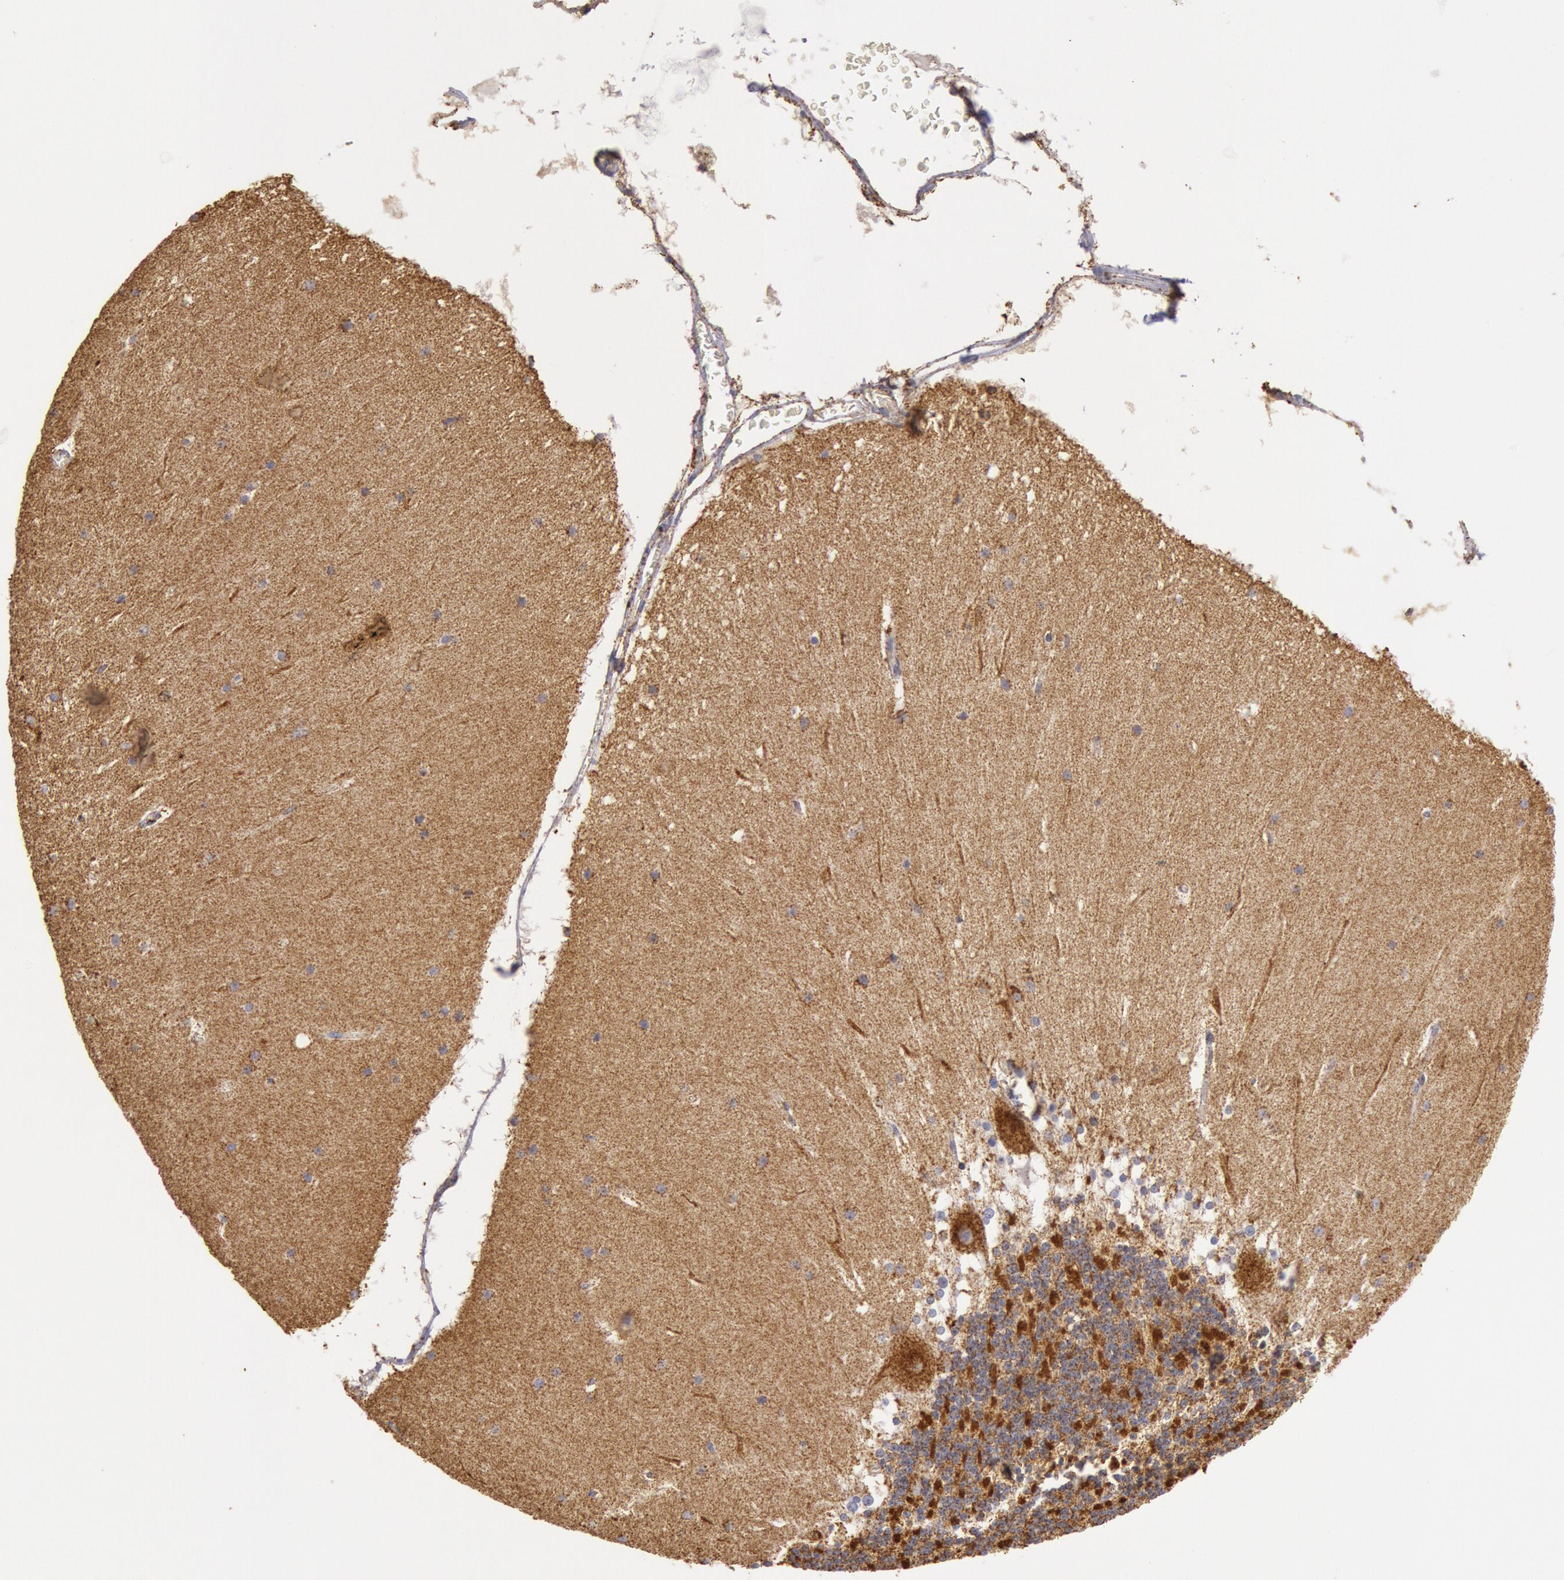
{"staining": {"intensity": "moderate", "quantity": "25%-75%", "location": "cytoplasmic/membranous,nuclear"}, "tissue": "cerebellum", "cell_type": "Cells in granular layer", "image_type": "normal", "snomed": [{"axis": "morphology", "description": "Normal tissue, NOS"}, {"axis": "topography", "description": "Cerebellum"}], "caption": "Protein expression analysis of benign human cerebellum reveals moderate cytoplasmic/membranous,nuclear expression in about 25%-75% of cells in granular layer.", "gene": "CYC1", "patient": {"sex": "female", "age": 19}}